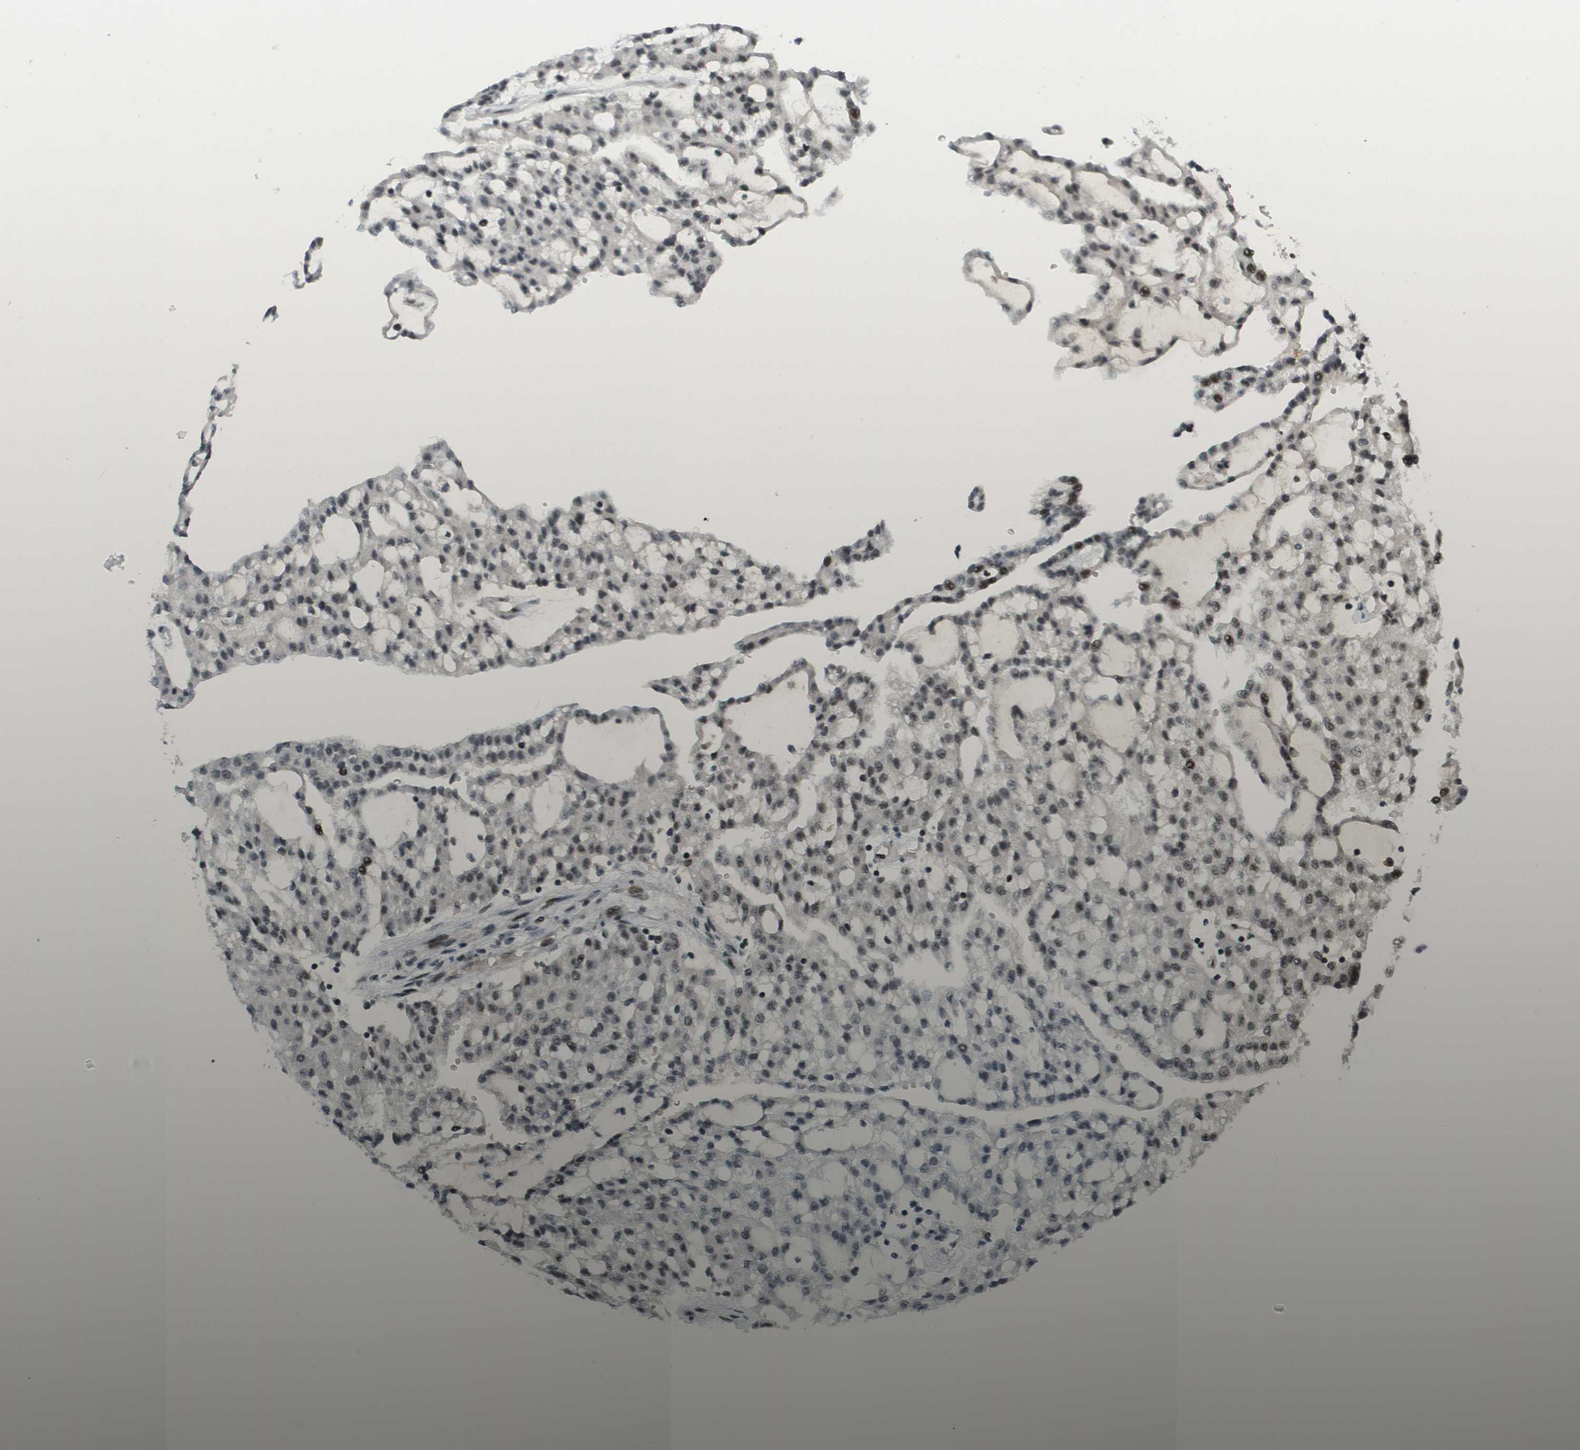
{"staining": {"intensity": "moderate", "quantity": "25%-75%", "location": "nuclear"}, "tissue": "renal cancer", "cell_type": "Tumor cells", "image_type": "cancer", "snomed": [{"axis": "morphology", "description": "Adenocarcinoma, NOS"}, {"axis": "topography", "description": "Kidney"}], "caption": "Tumor cells exhibit medium levels of moderate nuclear staining in approximately 25%-75% of cells in renal cancer (adenocarcinoma).", "gene": "IRF7", "patient": {"sex": "male", "age": 63}}